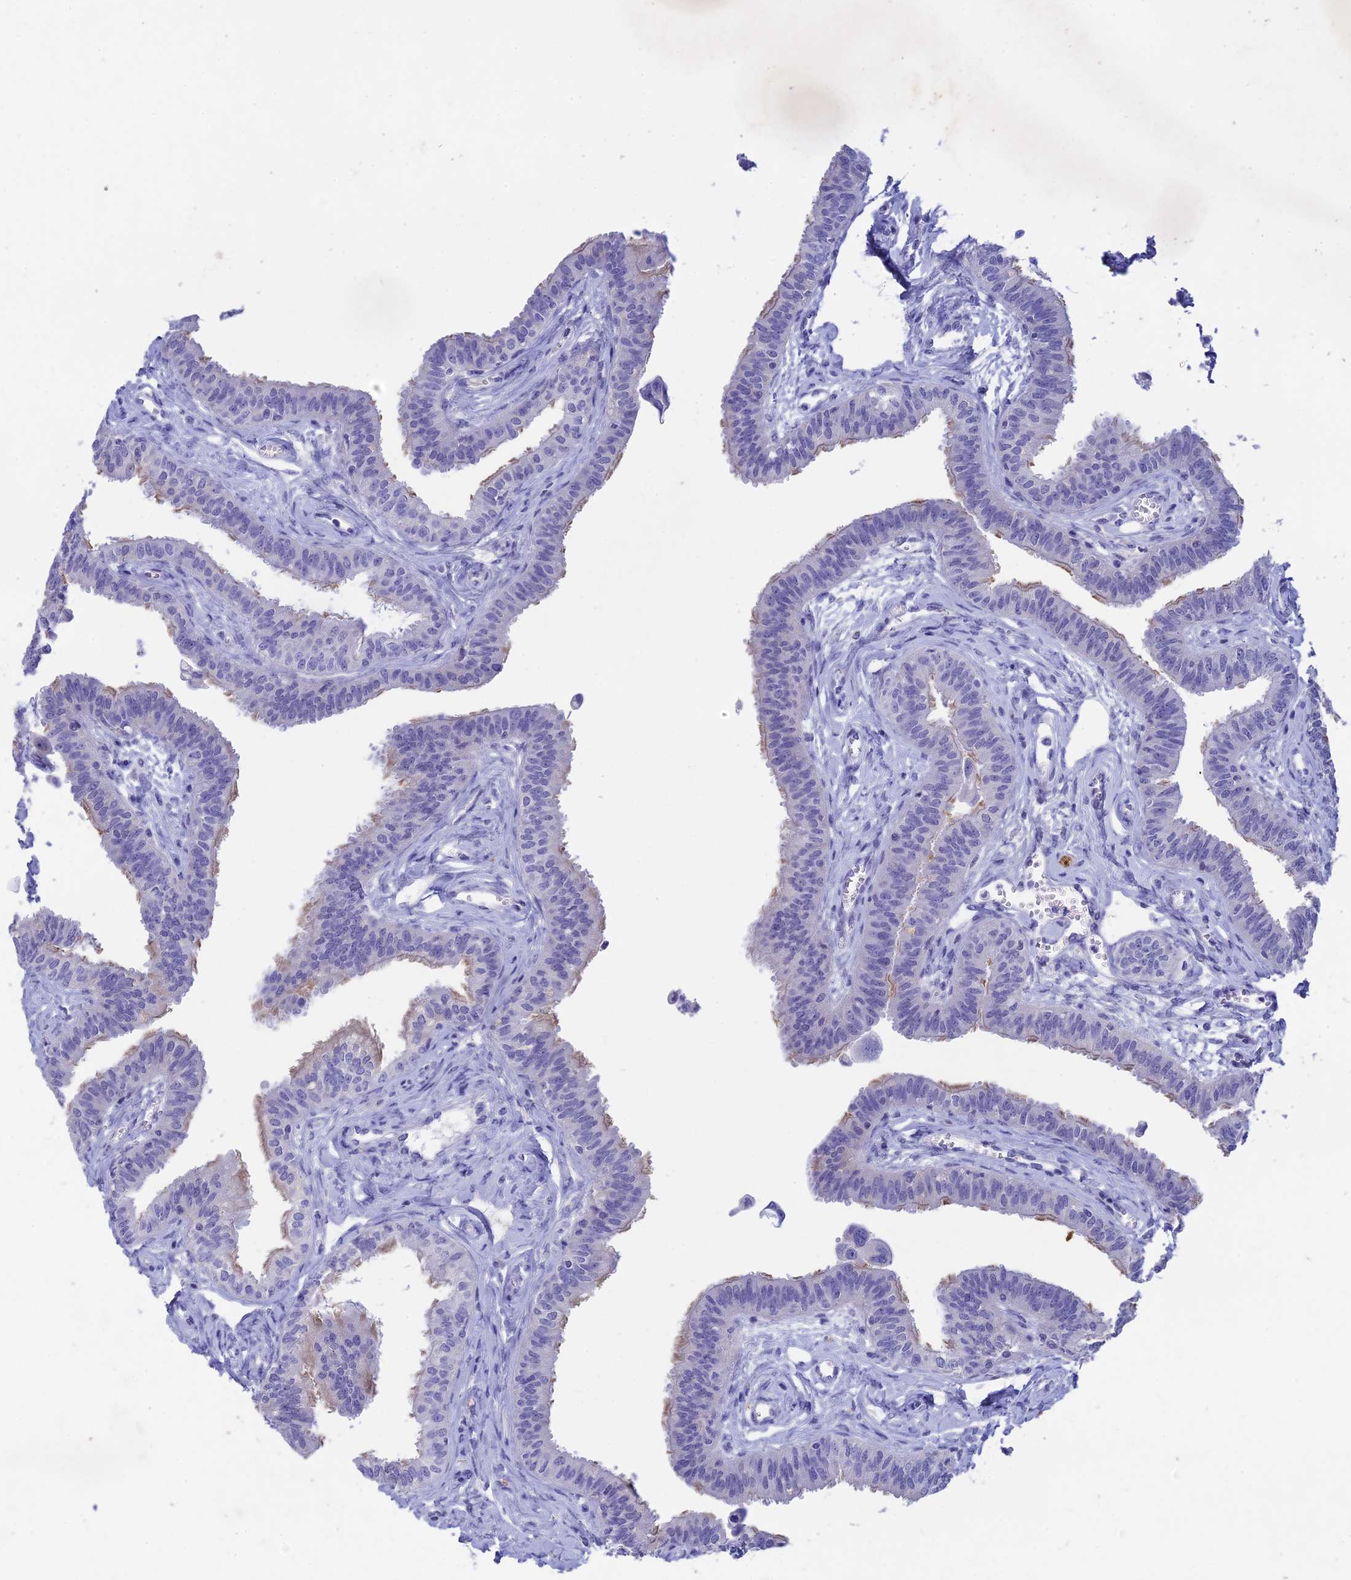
{"staining": {"intensity": "weak", "quantity": "25%-75%", "location": "cytoplasmic/membranous"}, "tissue": "fallopian tube", "cell_type": "Glandular cells", "image_type": "normal", "snomed": [{"axis": "morphology", "description": "Normal tissue, NOS"}, {"axis": "morphology", "description": "Carcinoma, NOS"}, {"axis": "topography", "description": "Fallopian tube"}, {"axis": "topography", "description": "Ovary"}], "caption": "Protein staining reveals weak cytoplasmic/membranous expression in about 25%-75% of glandular cells in unremarkable fallopian tube.", "gene": "BTBD19", "patient": {"sex": "female", "age": 59}}